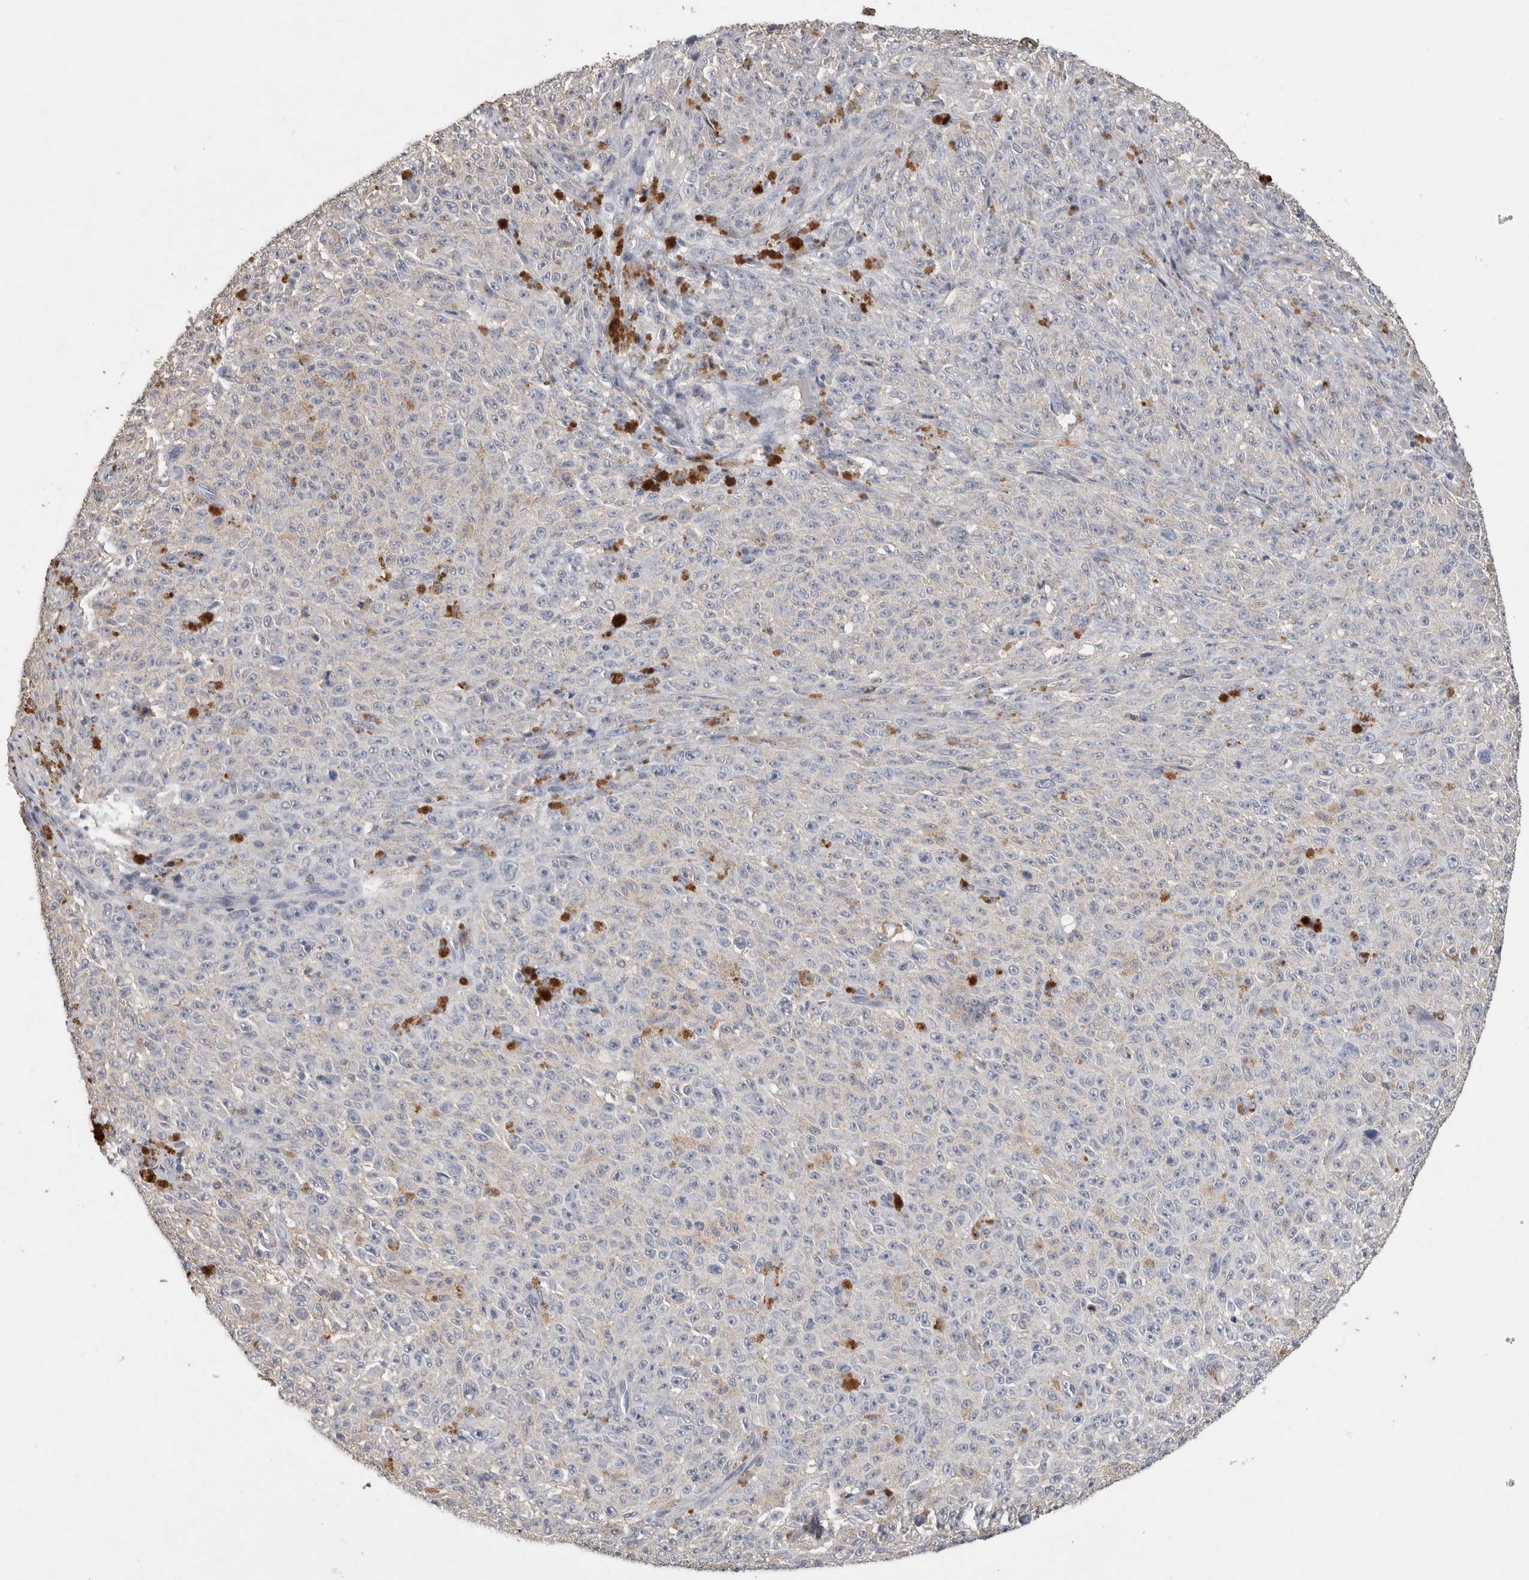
{"staining": {"intensity": "negative", "quantity": "none", "location": "none"}, "tissue": "melanoma", "cell_type": "Tumor cells", "image_type": "cancer", "snomed": [{"axis": "morphology", "description": "Malignant melanoma, NOS"}, {"axis": "topography", "description": "Skin"}], "caption": "Histopathology image shows no protein staining in tumor cells of malignant melanoma tissue.", "gene": "CNTFR", "patient": {"sex": "female", "age": 82}}